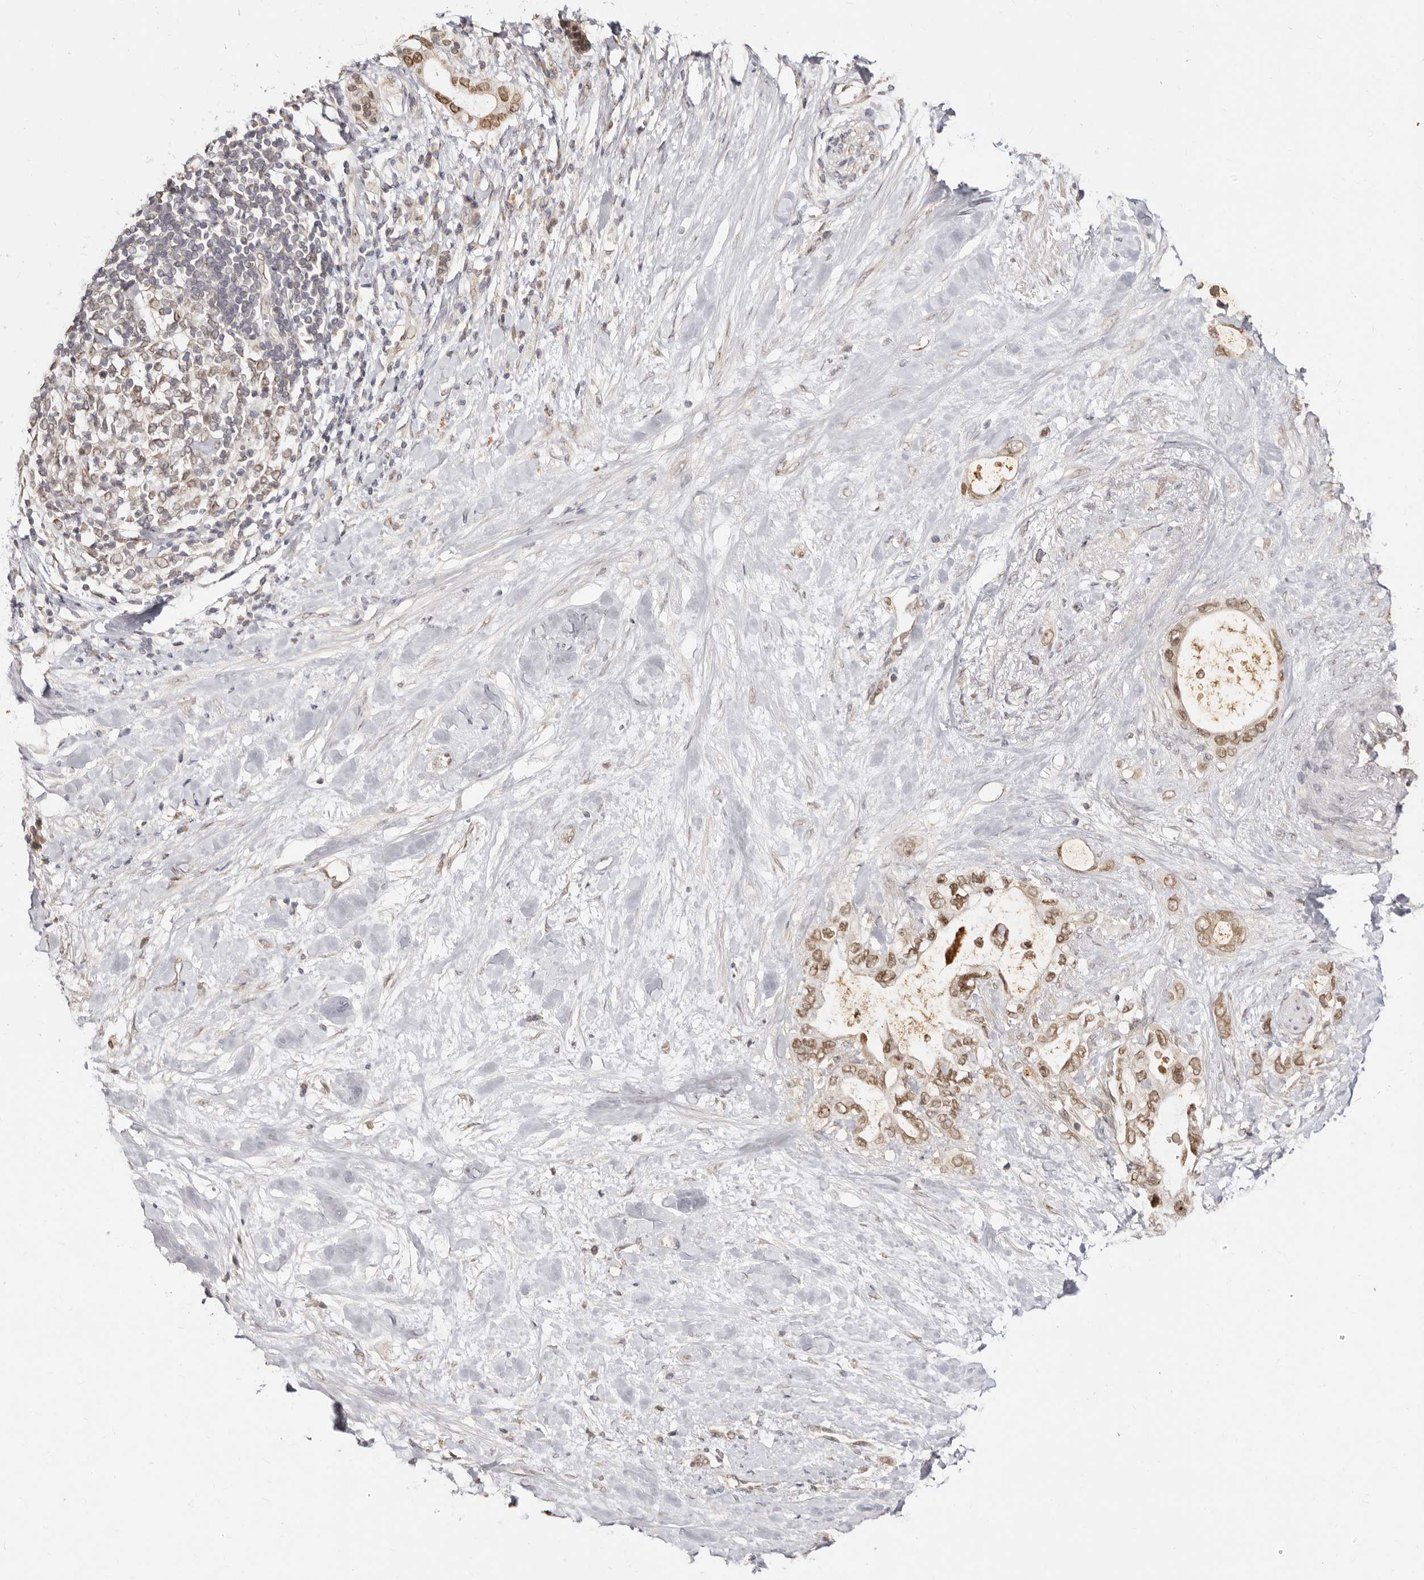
{"staining": {"intensity": "moderate", "quantity": ">75%", "location": "nuclear"}, "tissue": "pancreatic cancer", "cell_type": "Tumor cells", "image_type": "cancer", "snomed": [{"axis": "morphology", "description": "Adenocarcinoma, NOS"}, {"axis": "topography", "description": "Pancreas"}], "caption": "High-power microscopy captured an immunohistochemistry (IHC) image of pancreatic adenocarcinoma, revealing moderate nuclear expression in about >75% of tumor cells.", "gene": "LCORL", "patient": {"sex": "female", "age": 56}}